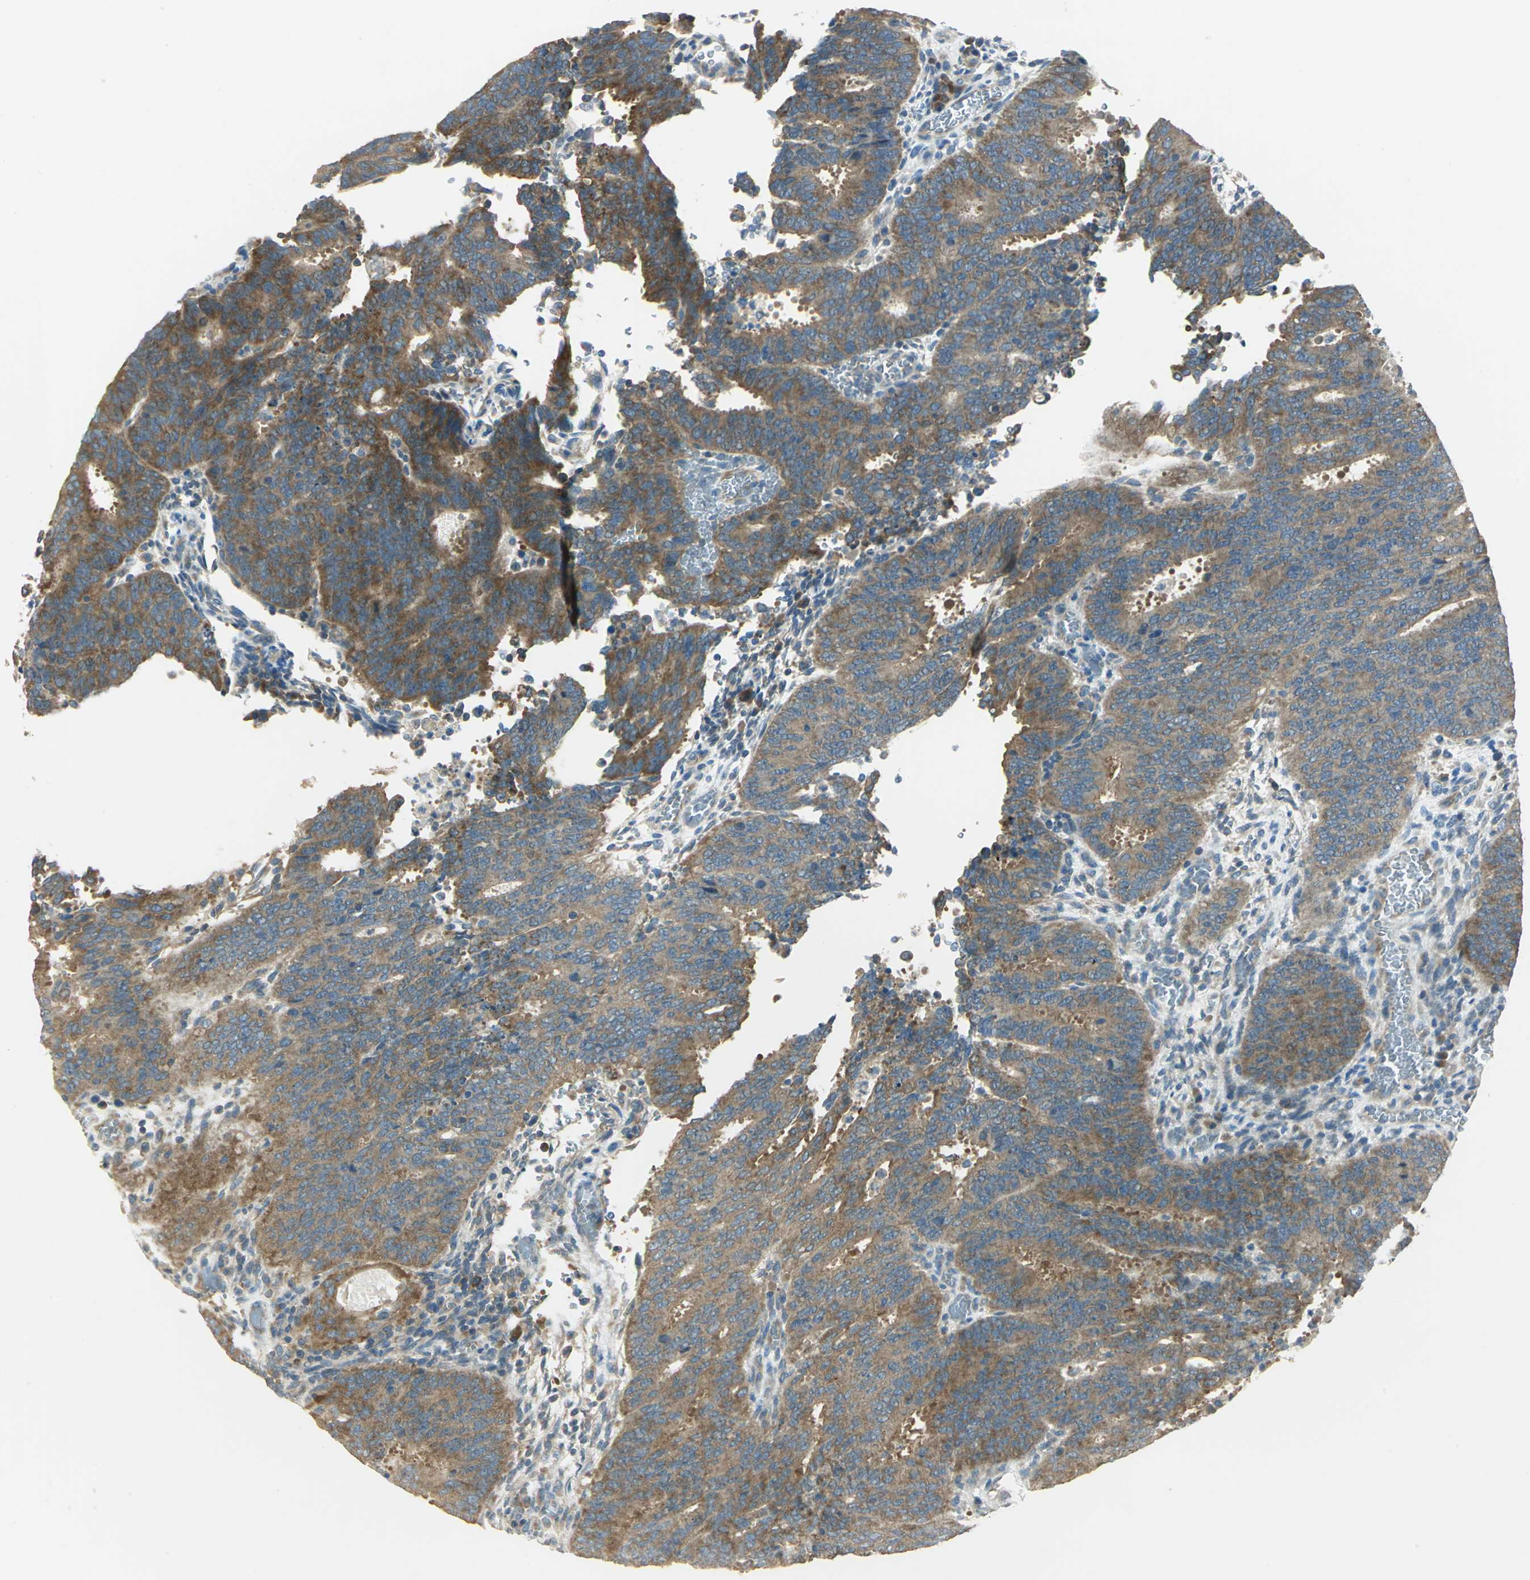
{"staining": {"intensity": "strong", "quantity": ">75%", "location": "cytoplasmic/membranous"}, "tissue": "cervical cancer", "cell_type": "Tumor cells", "image_type": "cancer", "snomed": [{"axis": "morphology", "description": "Adenocarcinoma, NOS"}, {"axis": "topography", "description": "Cervix"}], "caption": "An immunohistochemistry (IHC) histopathology image of neoplastic tissue is shown. Protein staining in brown highlights strong cytoplasmic/membranous positivity in cervical cancer (adenocarcinoma) within tumor cells. (DAB IHC with brightfield microscopy, high magnification).", "gene": "SHC2", "patient": {"sex": "female", "age": 44}}